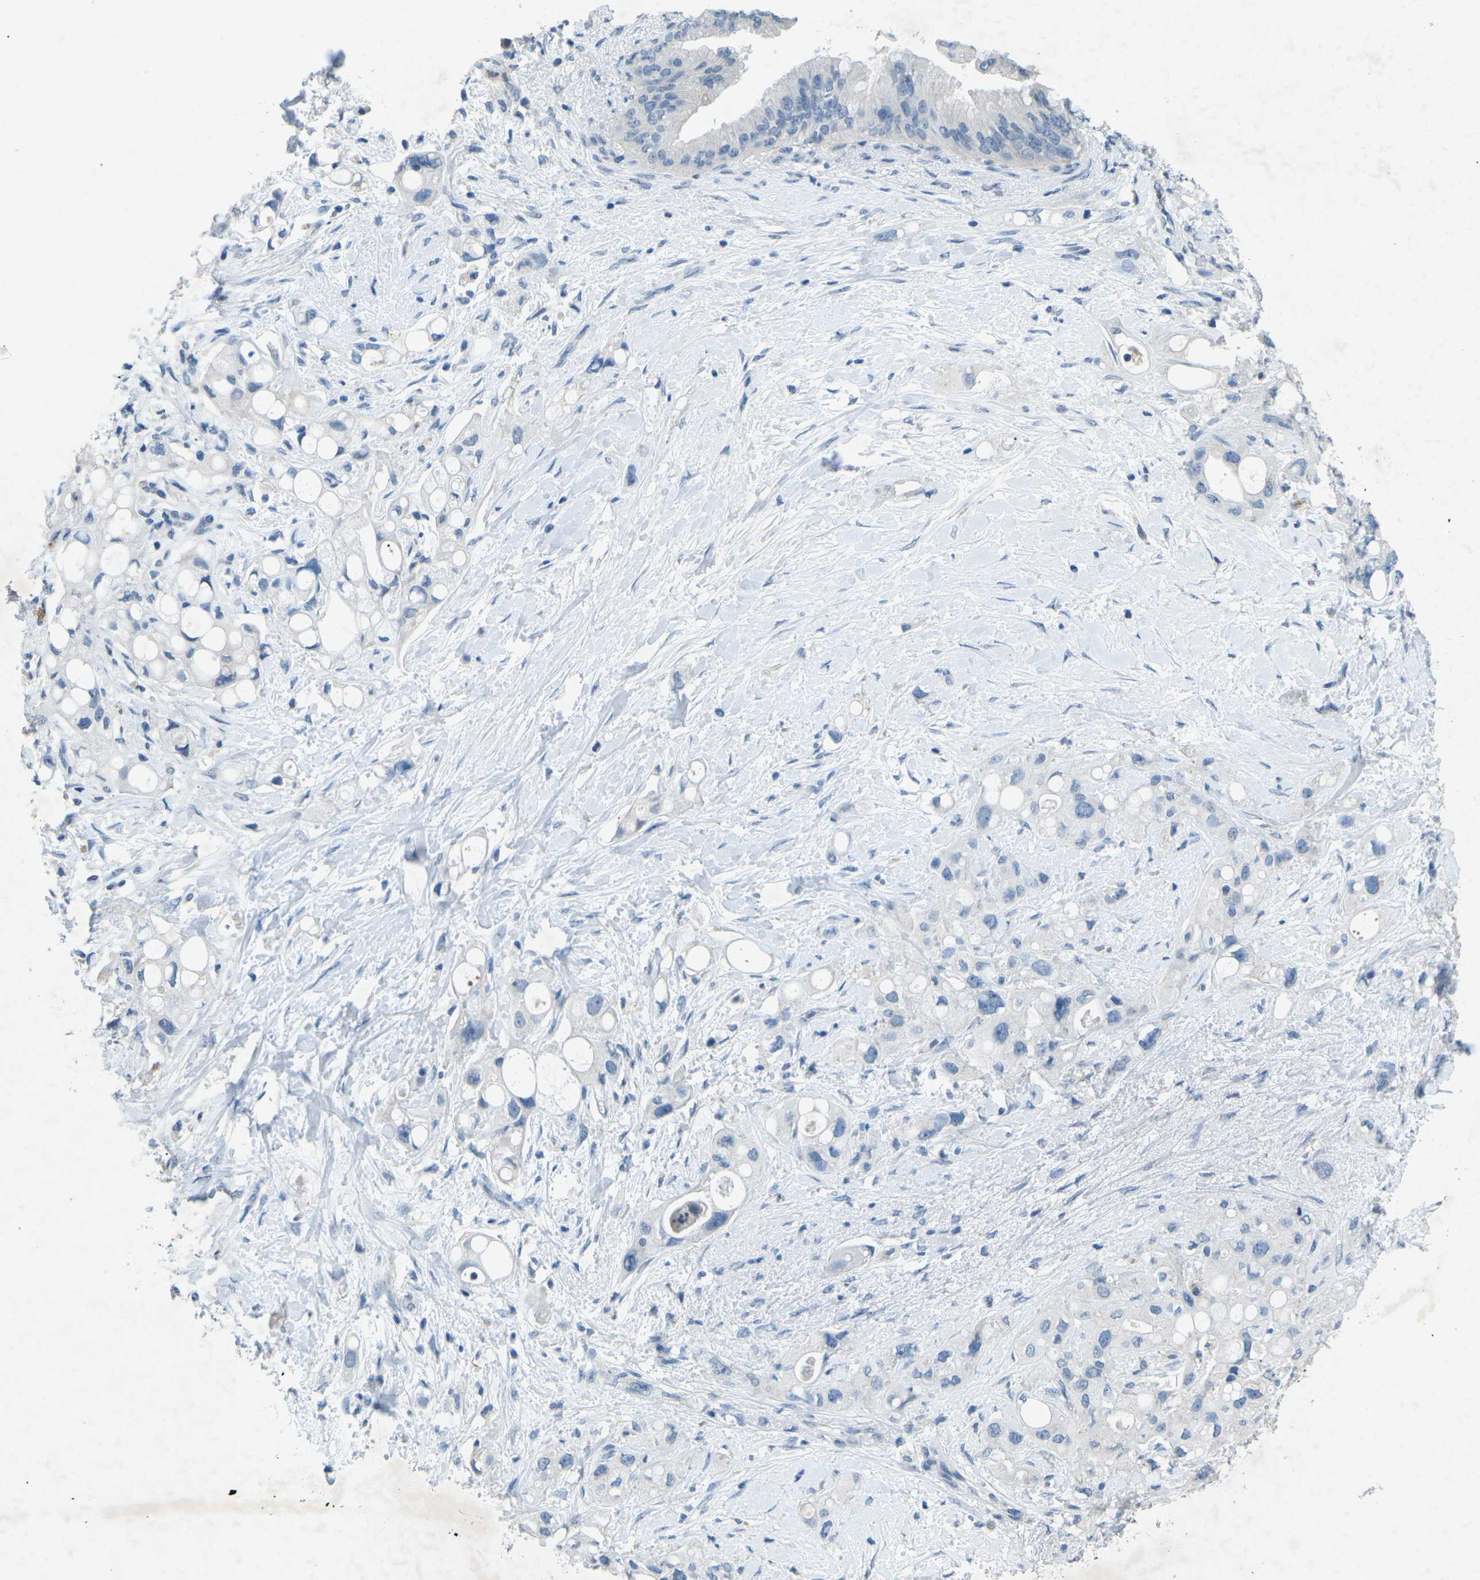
{"staining": {"intensity": "negative", "quantity": "none", "location": "none"}, "tissue": "pancreatic cancer", "cell_type": "Tumor cells", "image_type": "cancer", "snomed": [{"axis": "morphology", "description": "Adenocarcinoma, NOS"}, {"axis": "topography", "description": "Pancreas"}], "caption": "This is an immunohistochemistry histopathology image of adenocarcinoma (pancreatic). There is no expression in tumor cells.", "gene": "A1BG", "patient": {"sex": "female", "age": 56}}